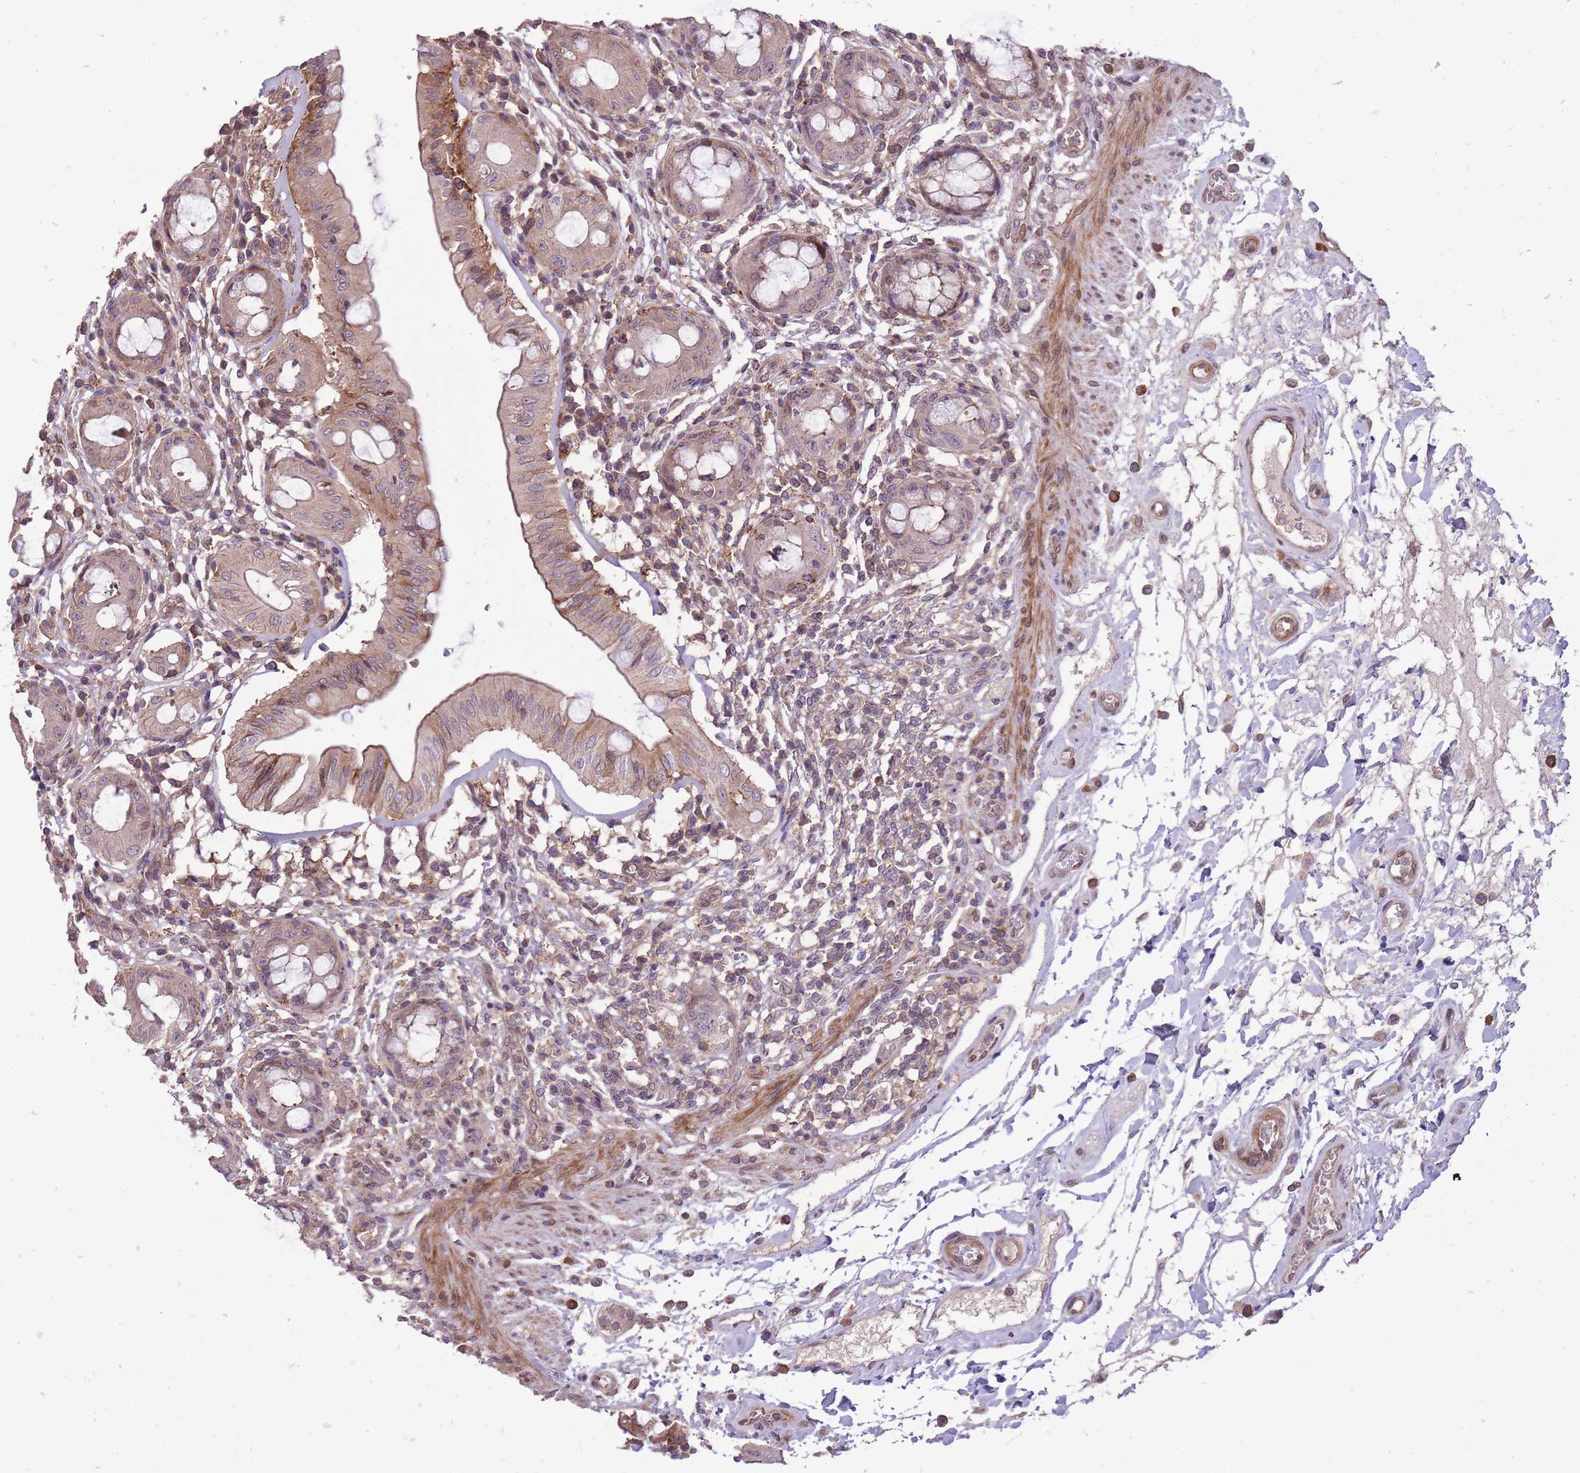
{"staining": {"intensity": "moderate", "quantity": ">75%", "location": "cytoplasmic/membranous"}, "tissue": "rectum", "cell_type": "Glandular cells", "image_type": "normal", "snomed": [{"axis": "morphology", "description": "Normal tissue, NOS"}, {"axis": "topography", "description": "Rectum"}], "caption": "Glandular cells show medium levels of moderate cytoplasmic/membranous staining in approximately >75% of cells in unremarkable rectum.", "gene": "TET3", "patient": {"sex": "female", "age": 57}}